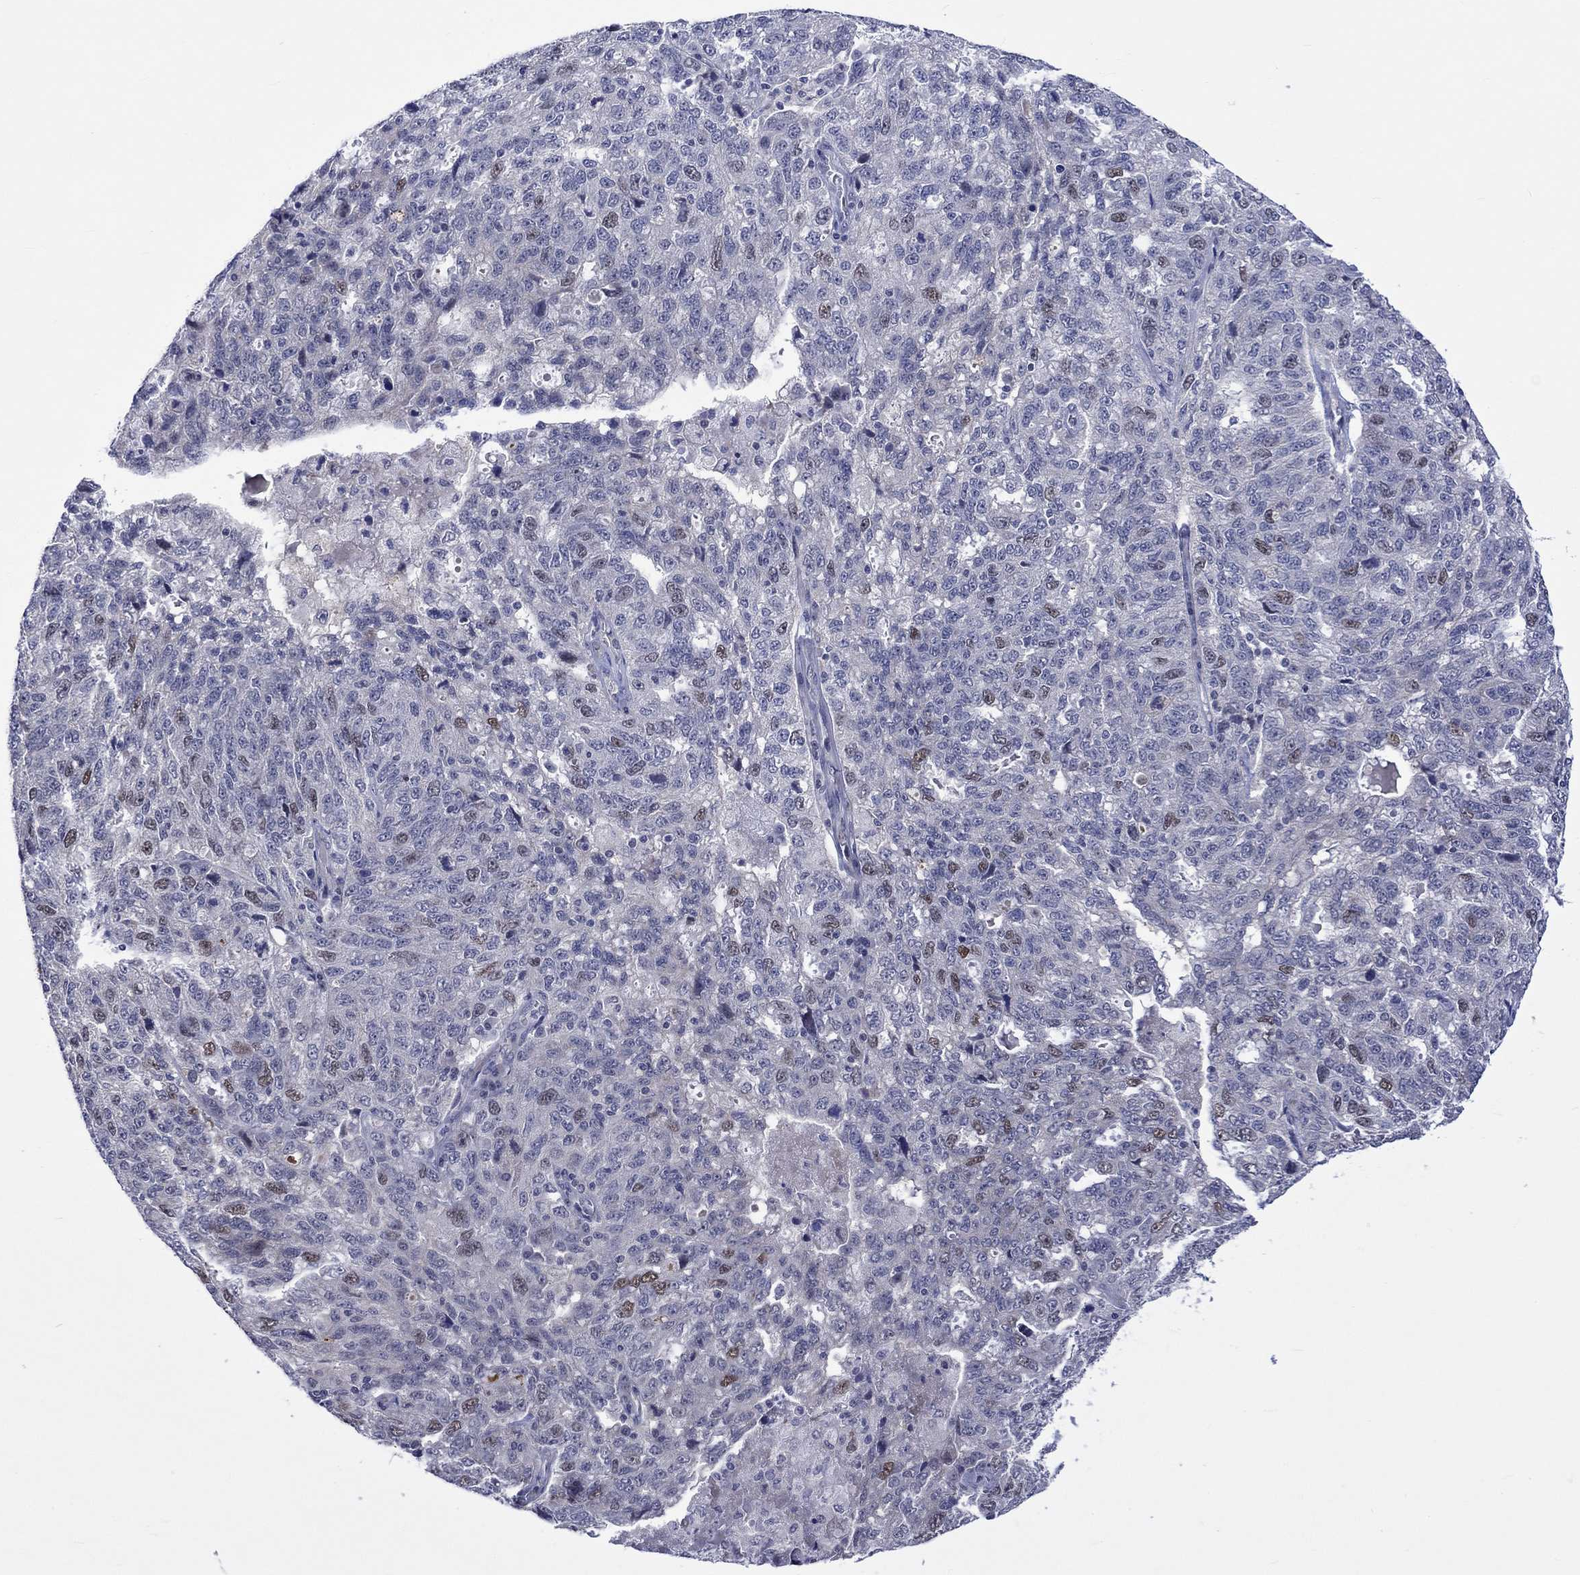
{"staining": {"intensity": "weak", "quantity": "<25%", "location": "nuclear"}, "tissue": "ovarian cancer", "cell_type": "Tumor cells", "image_type": "cancer", "snomed": [{"axis": "morphology", "description": "Cystadenocarcinoma, serous, NOS"}, {"axis": "topography", "description": "Ovary"}], "caption": "Immunohistochemistry (IHC) image of ovarian serous cystadenocarcinoma stained for a protein (brown), which exhibits no expression in tumor cells.", "gene": "E2F8", "patient": {"sex": "female", "age": 71}}